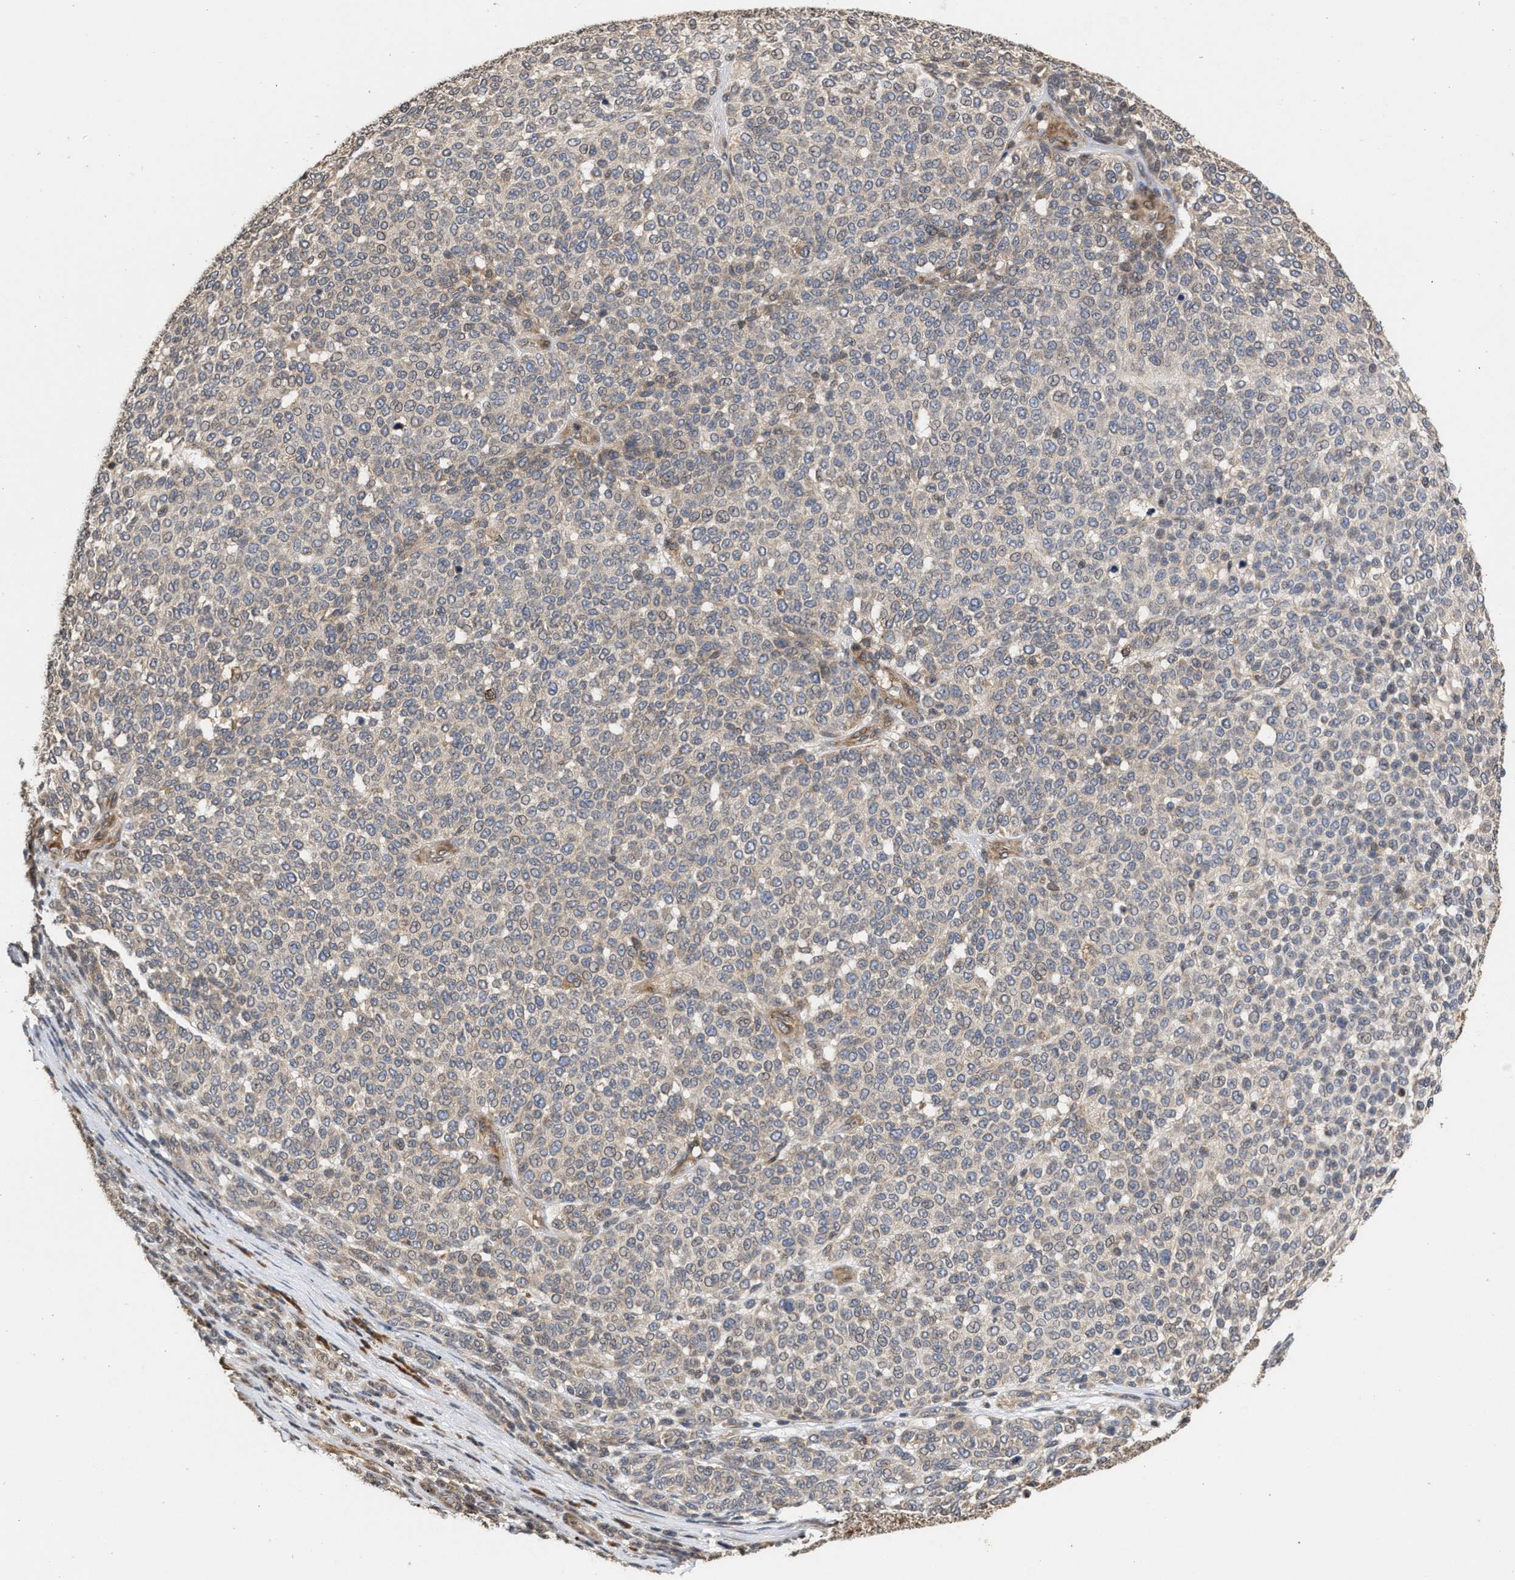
{"staining": {"intensity": "negative", "quantity": "none", "location": "none"}, "tissue": "melanoma", "cell_type": "Tumor cells", "image_type": "cancer", "snomed": [{"axis": "morphology", "description": "Malignant melanoma, NOS"}, {"axis": "topography", "description": "Skin"}], "caption": "IHC of human melanoma reveals no staining in tumor cells. (Immunohistochemistry (ihc), brightfield microscopy, high magnification).", "gene": "SAR1A", "patient": {"sex": "male", "age": 59}}